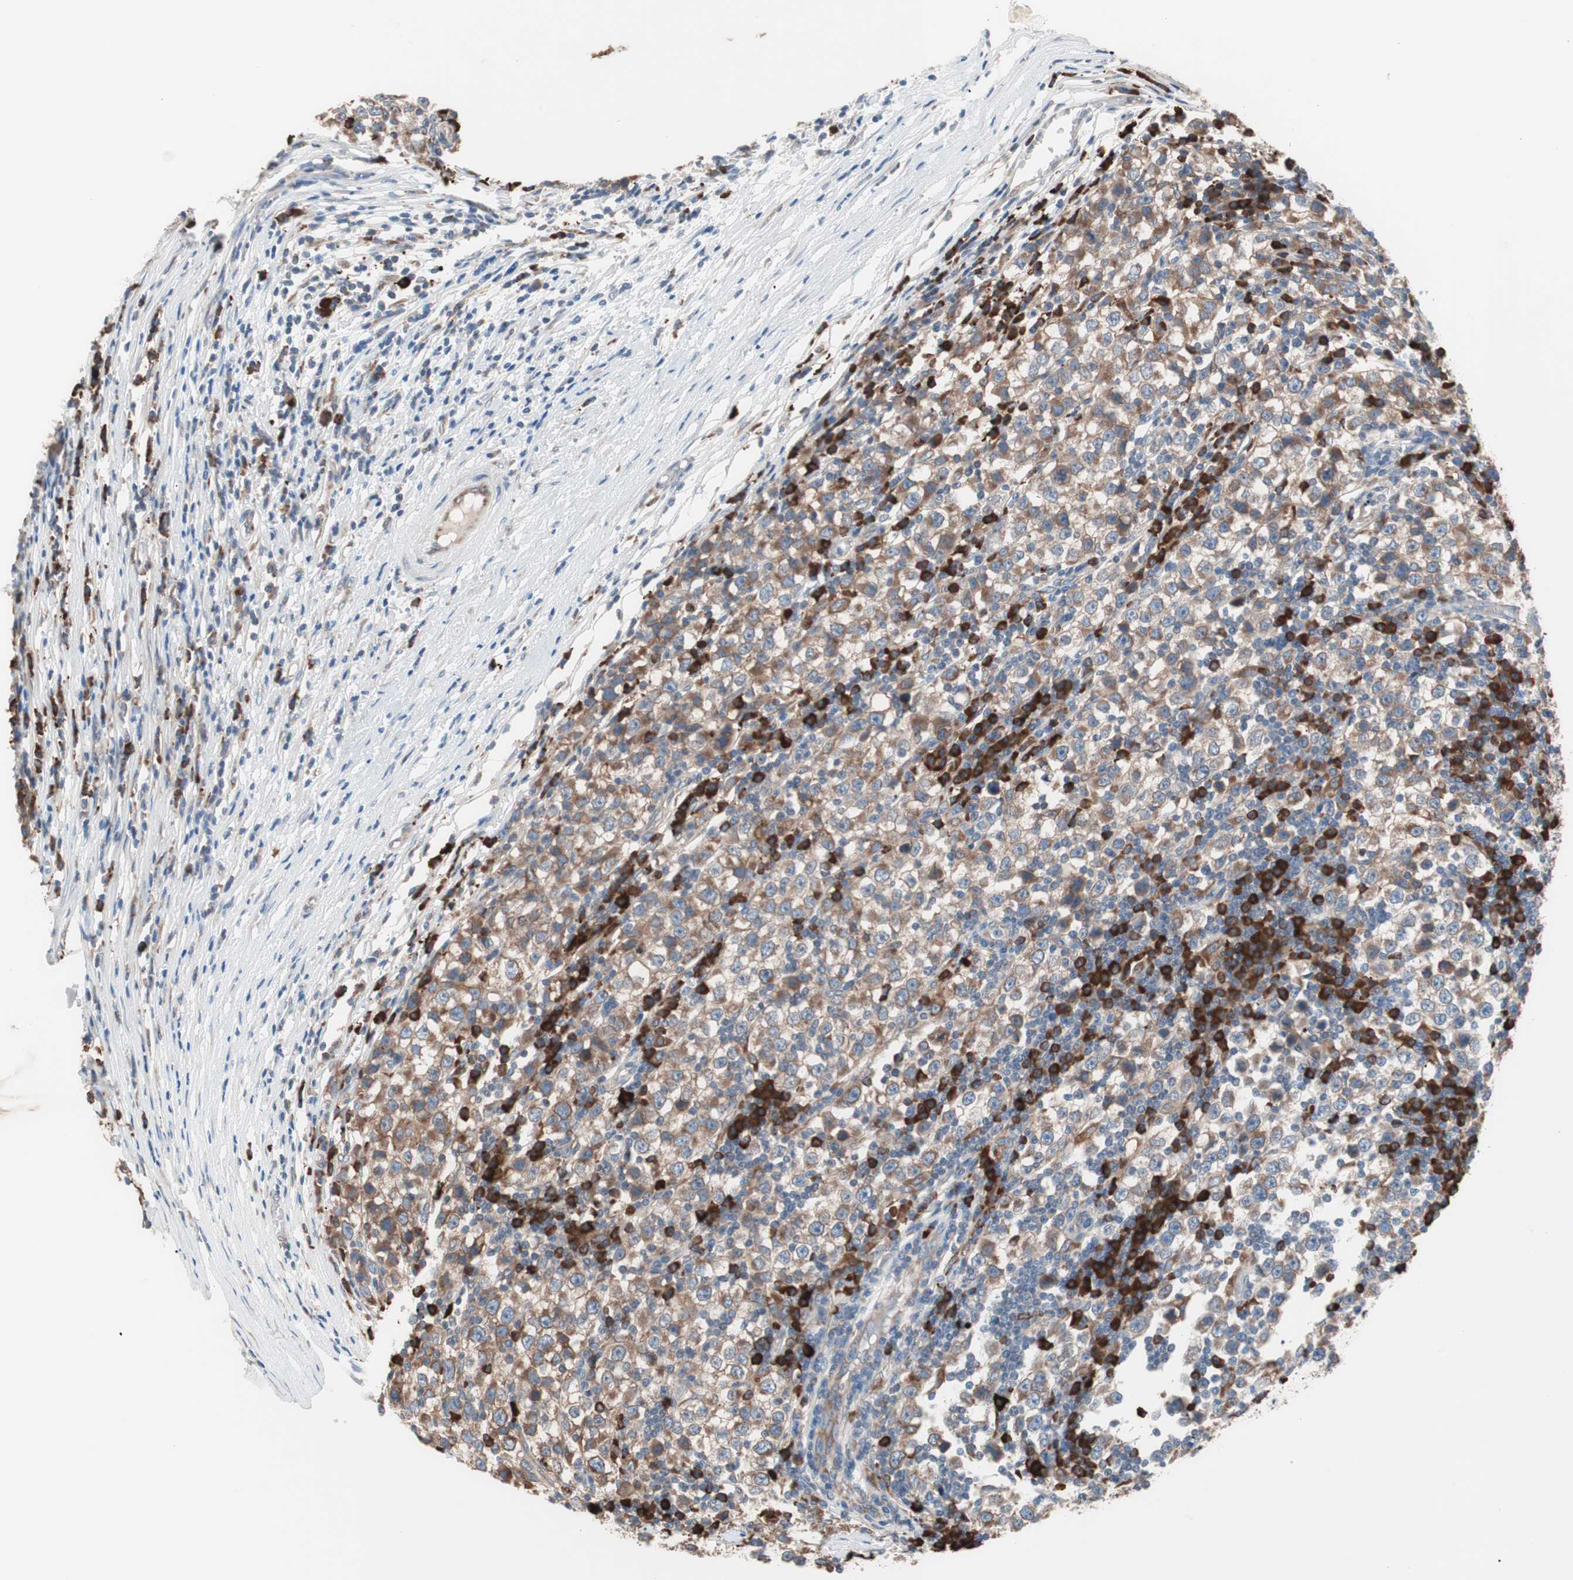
{"staining": {"intensity": "weak", "quantity": ">75%", "location": "cytoplasmic/membranous"}, "tissue": "testis cancer", "cell_type": "Tumor cells", "image_type": "cancer", "snomed": [{"axis": "morphology", "description": "Seminoma, NOS"}, {"axis": "topography", "description": "Testis"}], "caption": "IHC photomicrograph of neoplastic tissue: testis cancer (seminoma) stained using immunohistochemistry exhibits low levels of weak protein expression localized specifically in the cytoplasmic/membranous of tumor cells, appearing as a cytoplasmic/membranous brown color.", "gene": "SLC27A4", "patient": {"sex": "male", "age": 65}}